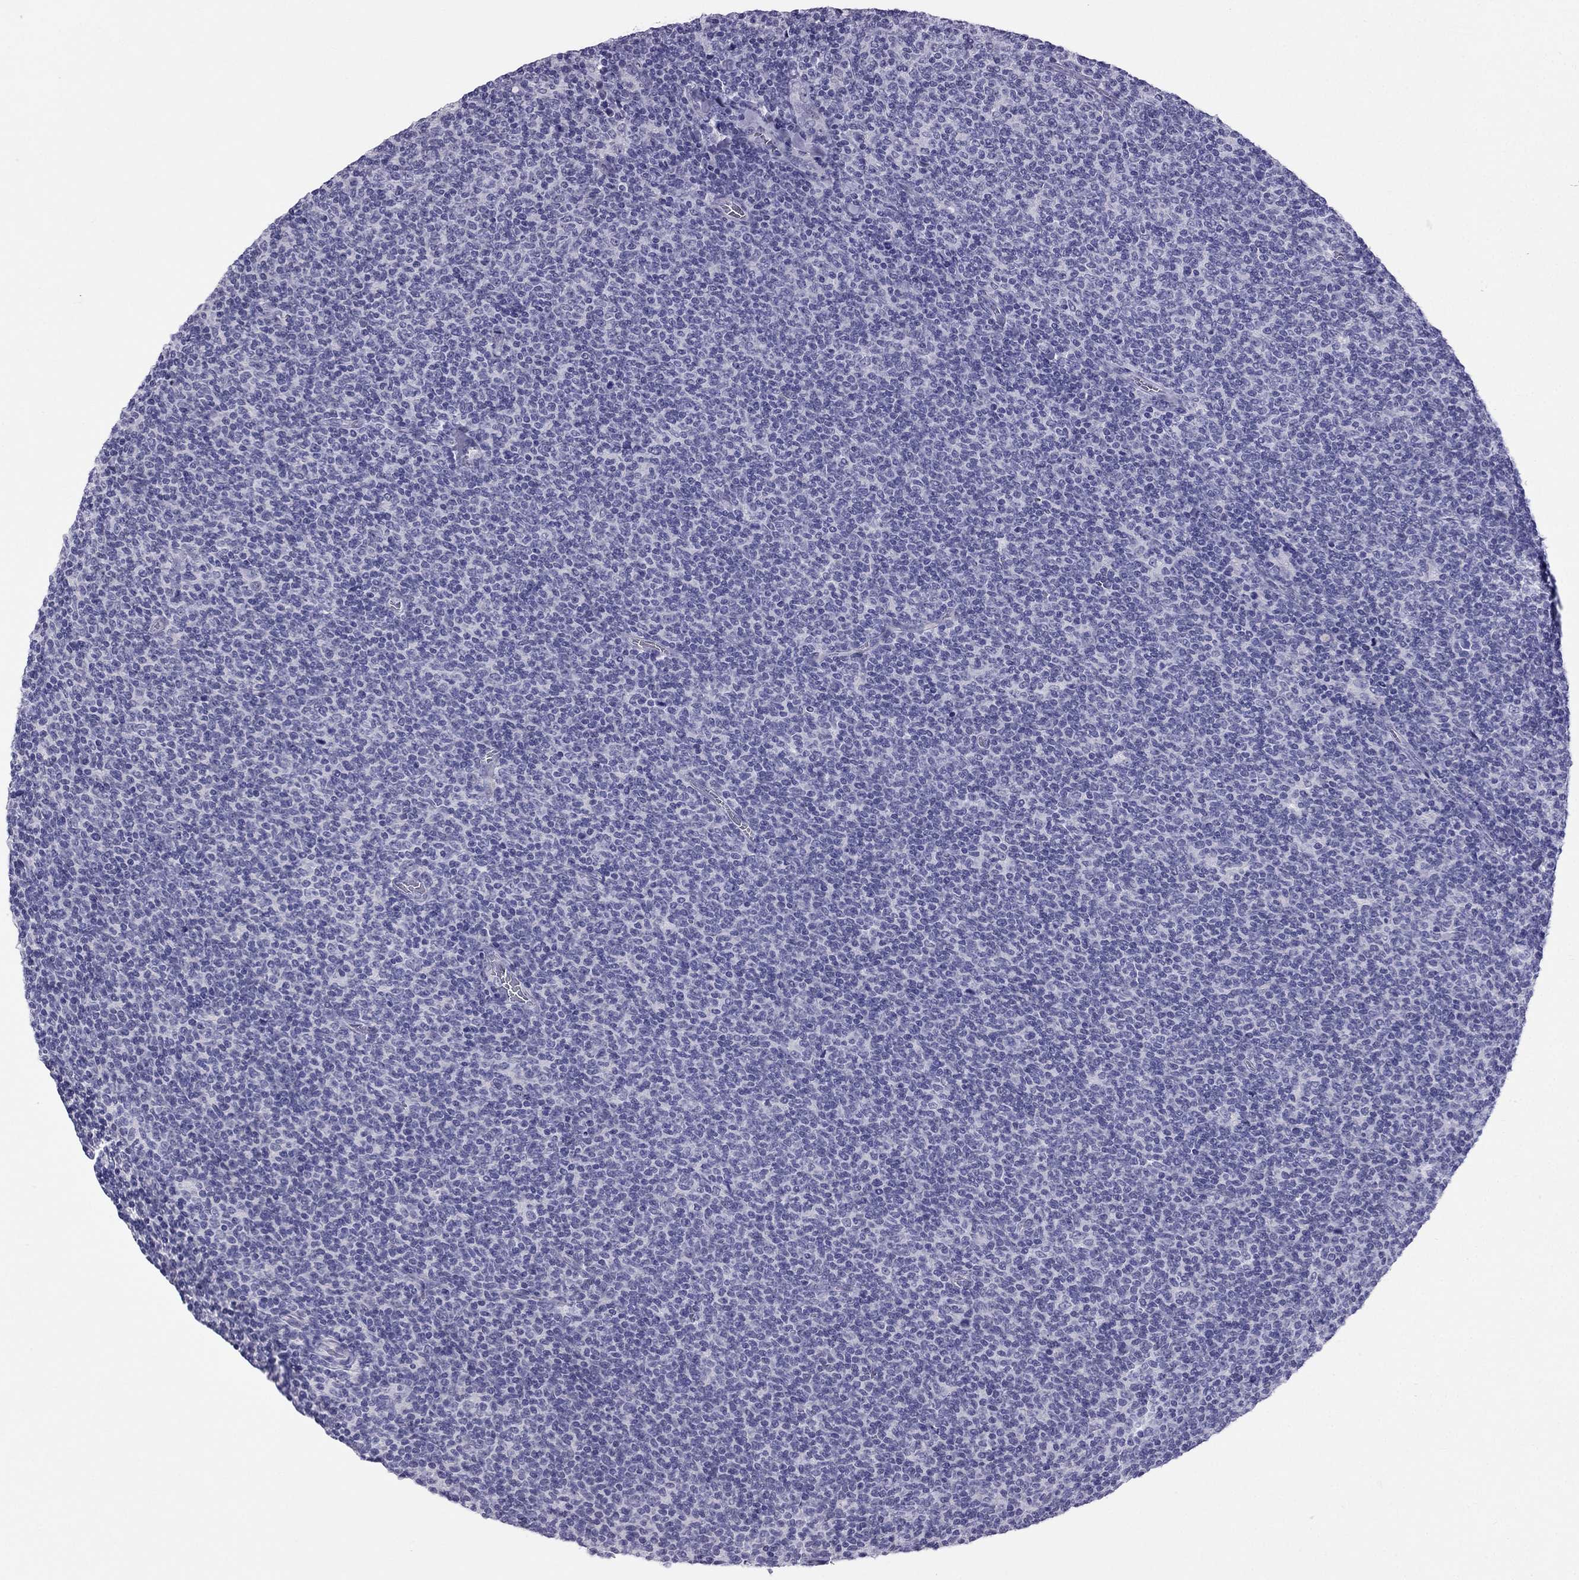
{"staining": {"intensity": "negative", "quantity": "none", "location": "none"}, "tissue": "lymphoma", "cell_type": "Tumor cells", "image_type": "cancer", "snomed": [{"axis": "morphology", "description": "Malignant lymphoma, non-Hodgkin's type, Low grade"}, {"axis": "topography", "description": "Lymph node"}], "caption": "IHC photomicrograph of human lymphoma stained for a protein (brown), which displays no staining in tumor cells. (Stains: DAB immunohistochemistry (IHC) with hematoxylin counter stain, Microscopy: brightfield microscopy at high magnification).", "gene": "CROCC2", "patient": {"sex": "male", "age": 52}}